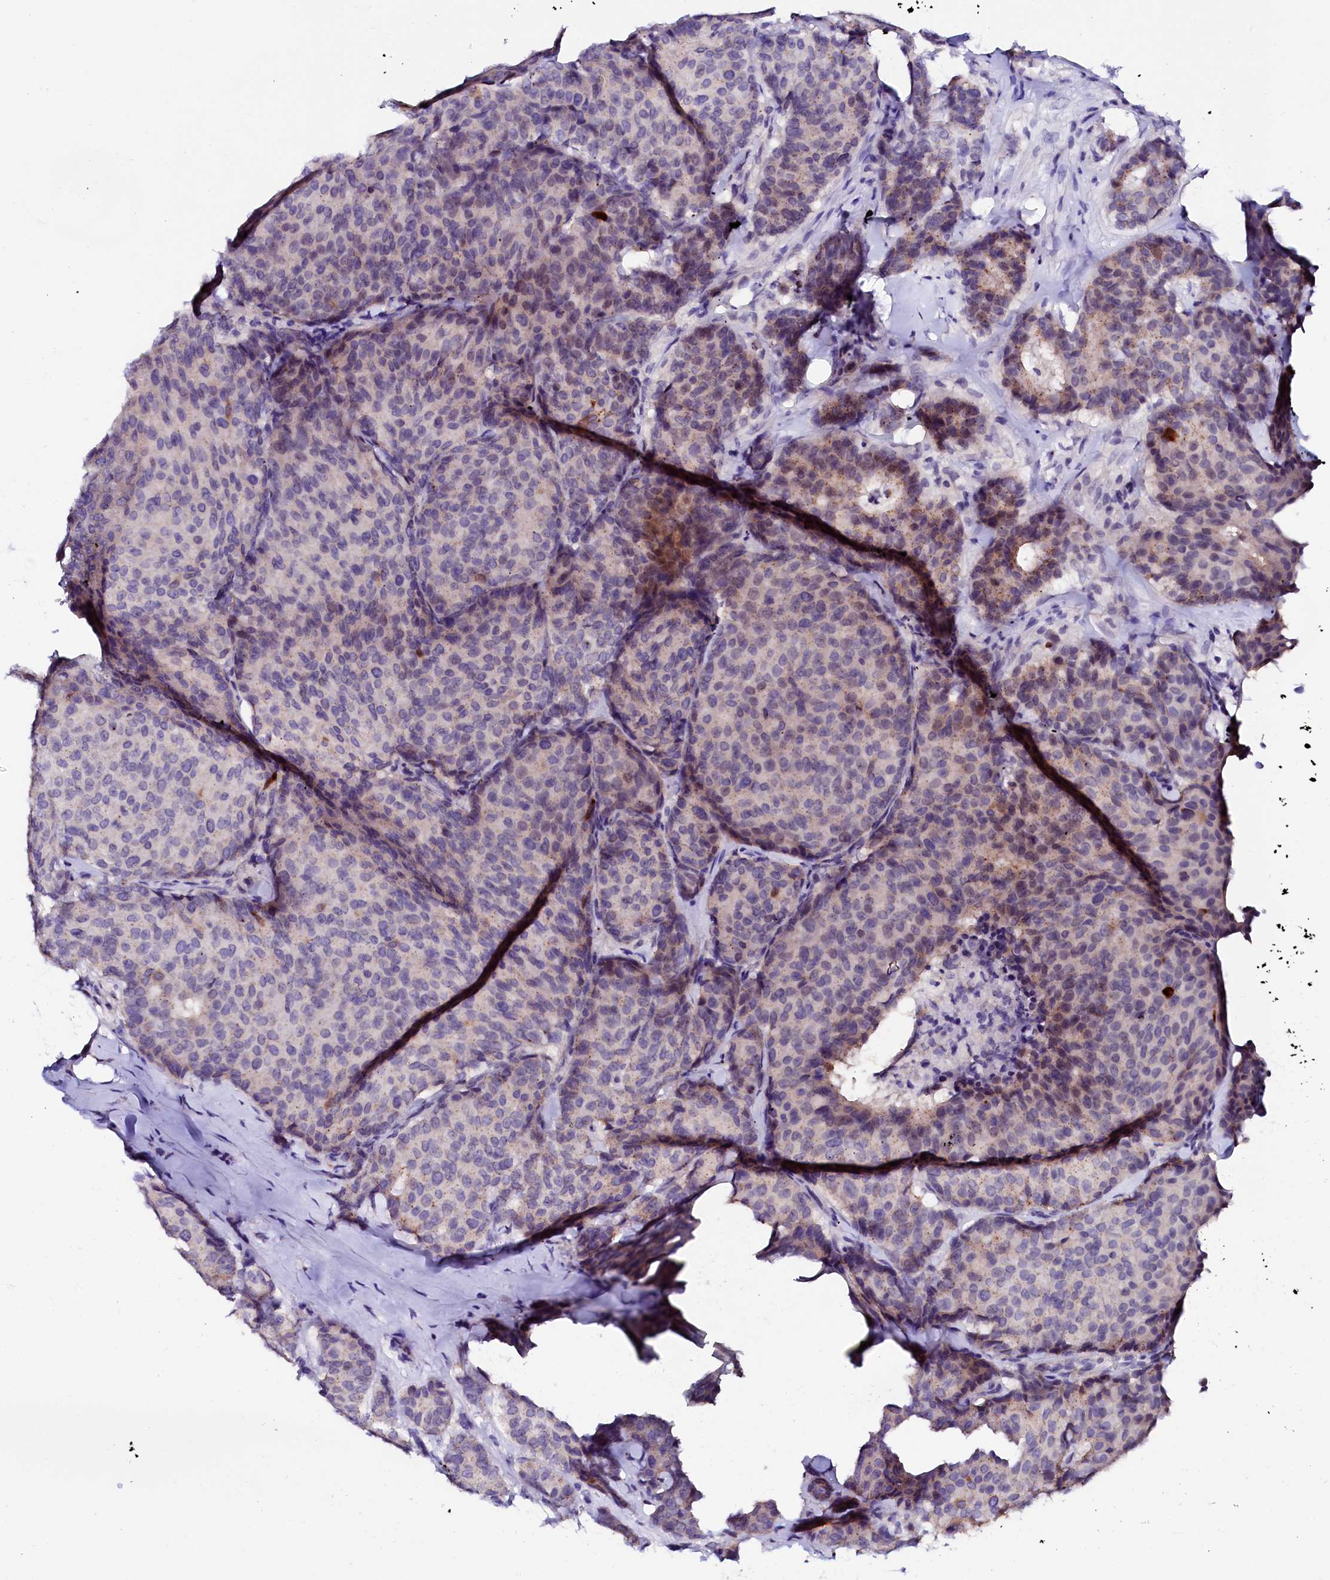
{"staining": {"intensity": "weak", "quantity": "<25%", "location": "cytoplasmic/membranous"}, "tissue": "breast cancer", "cell_type": "Tumor cells", "image_type": "cancer", "snomed": [{"axis": "morphology", "description": "Duct carcinoma"}, {"axis": "topography", "description": "Breast"}], "caption": "High magnification brightfield microscopy of breast cancer (invasive ductal carcinoma) stained with DAB (brown) and counterstained with hematoxylin (blue): tumor cells show no significant staining.", "gene": "NALF1", "patient": {"sex": "female", "age": 75}}